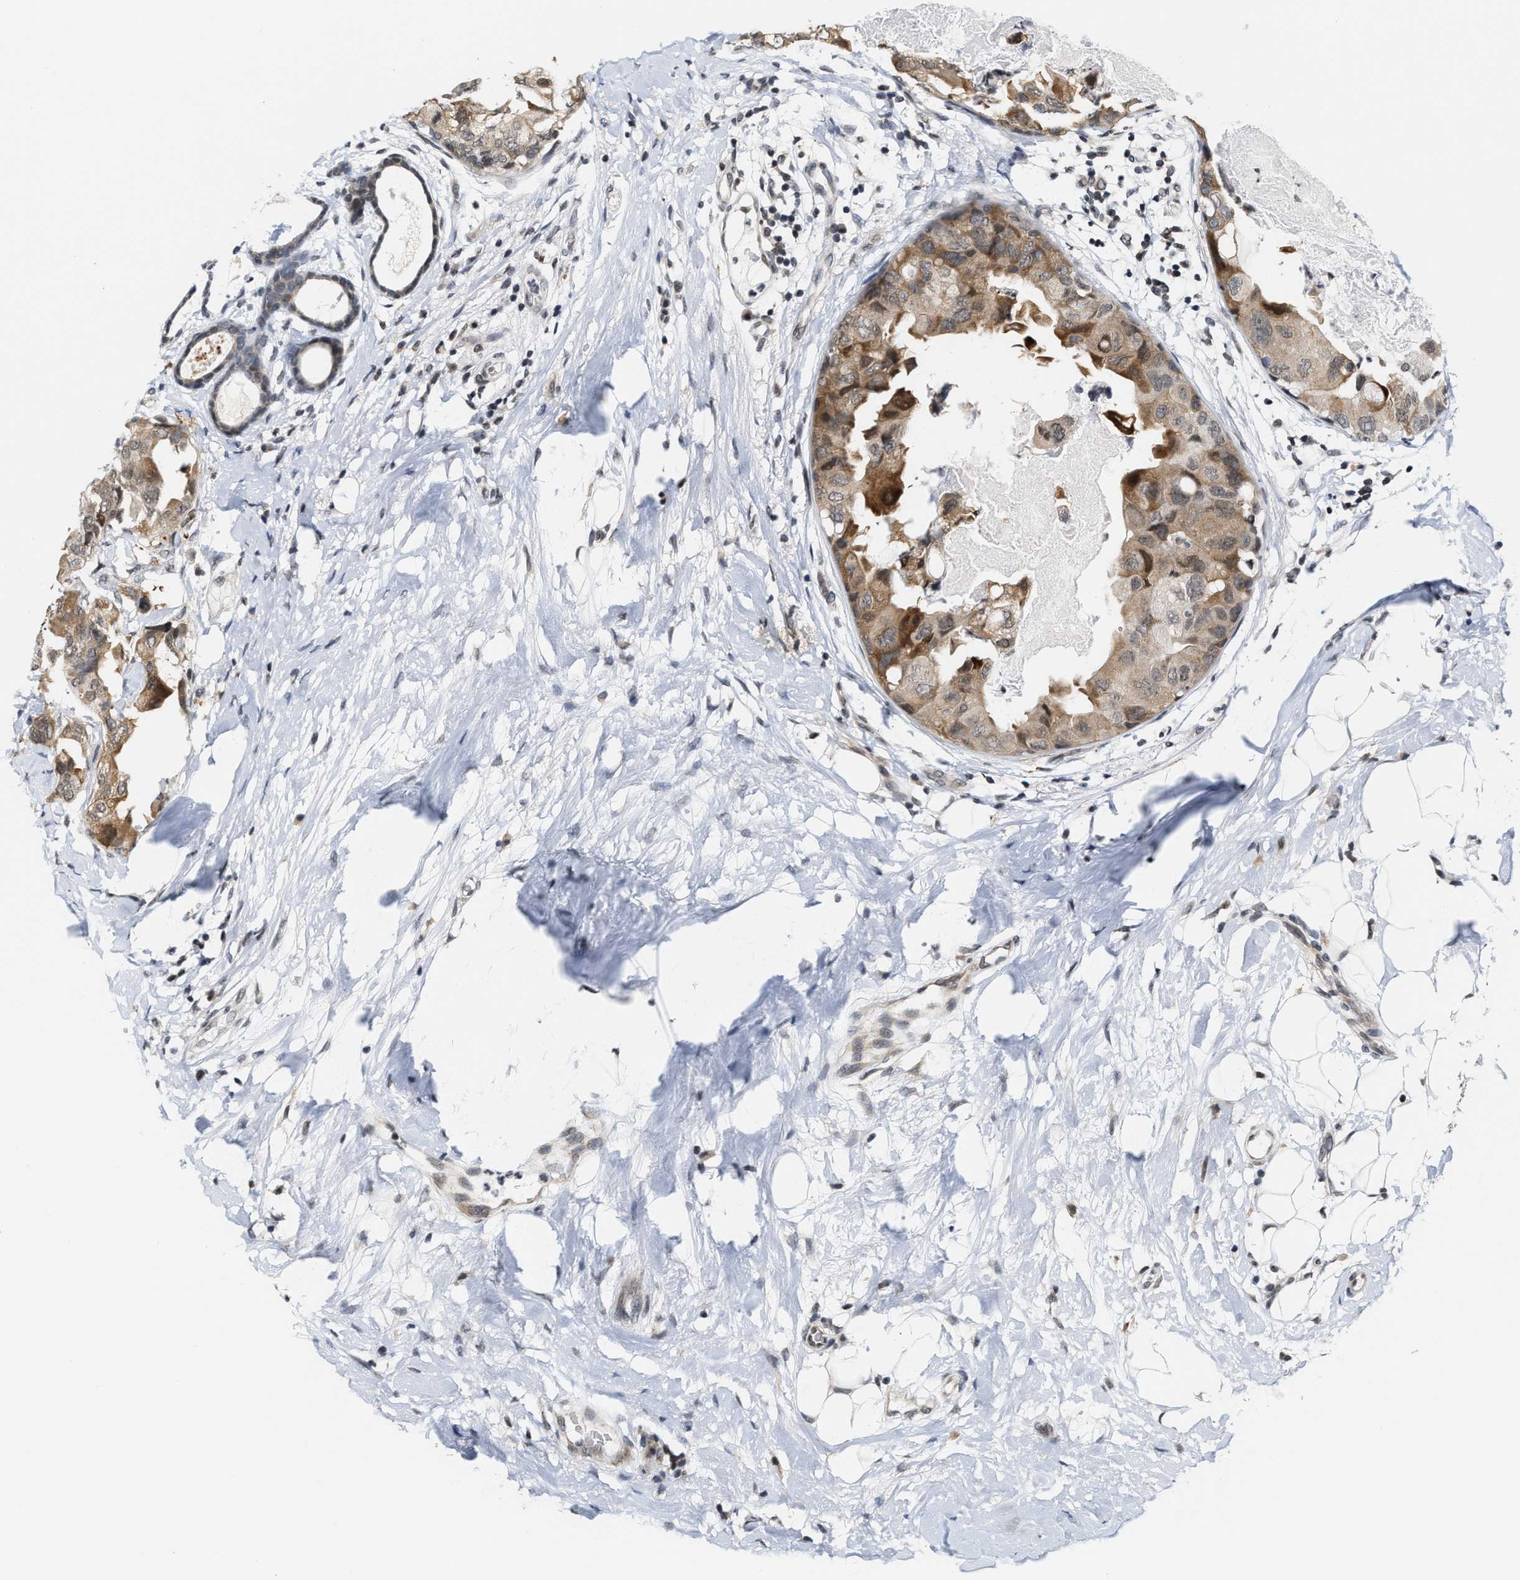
{"staining": {"intensity": "moderate", "quantity": ">75%", "location": "cytoplasmic/membranous"}, "tissue": "breast cancer", "cell_type": "Tumor cells", "image_type": "cancer", "snomed": [{"axis": "morphology", "description": "Duct carcinoma"}, {"axis": "topography", "description": "Breast"}], "caption": "Brown immunohistochemical staining in infiltrating ductal carcinoma (breast) demonstrates moderate cytoplasmic/membranous positivity in approximately >75% of tumor cells.", "gene": "ANKRD6", "patient": {"sex": "female", "age": 40}}